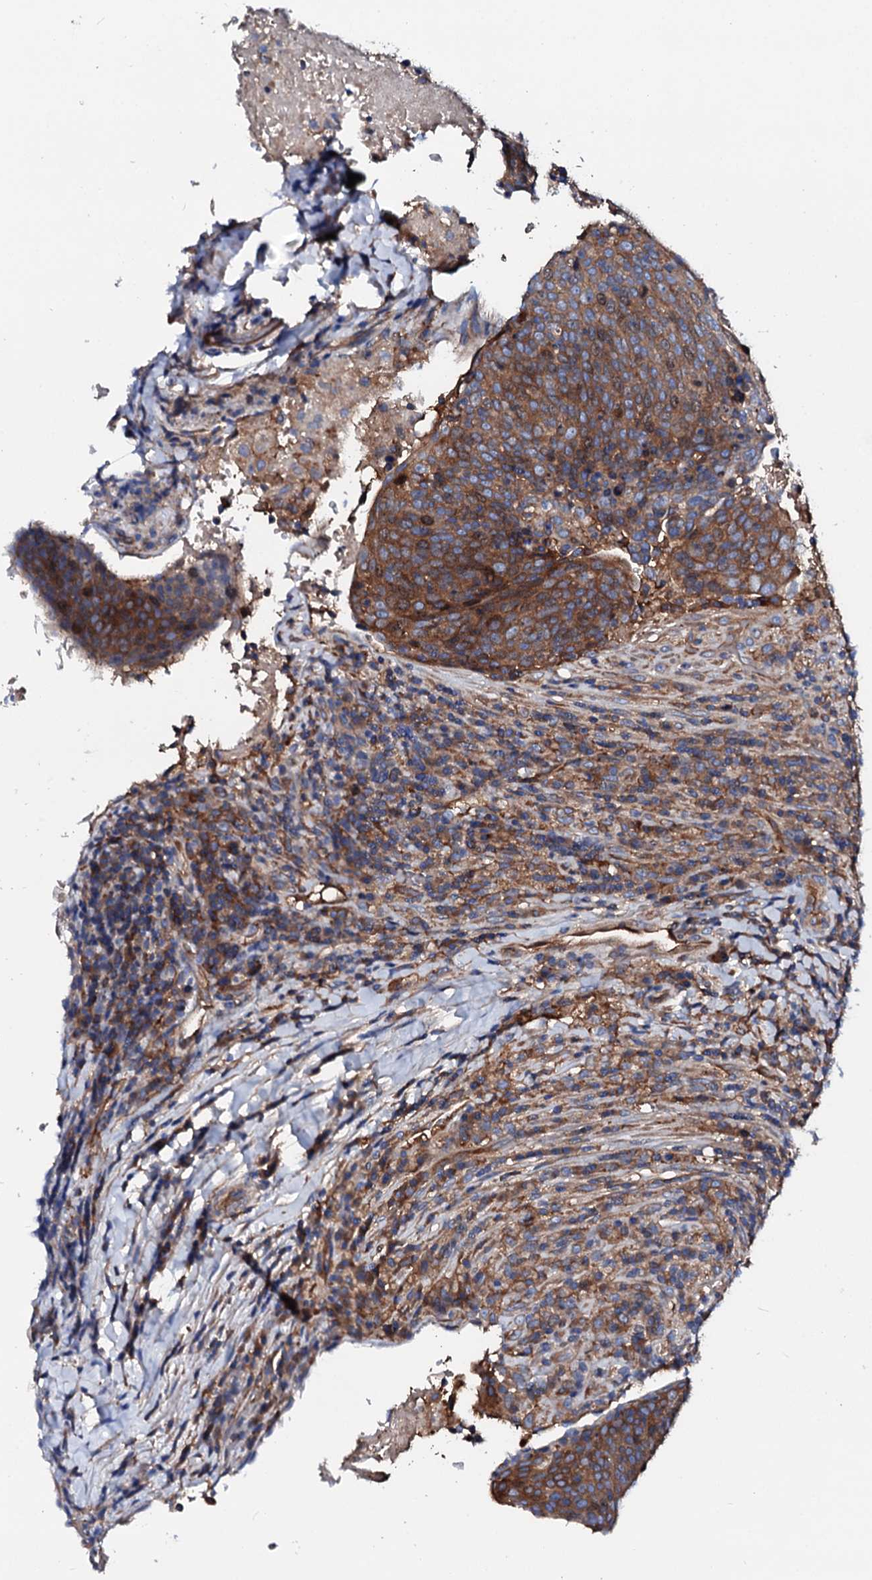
{"staining": {"intensity": "moderate", "quantity": ">75%", "location": "cytoplasmic/membranous"}, "tissue": "head and neck cancer", "cell_type": "Tumor cells", "image_type": "cancer", "snomed": [{"axis": "morphology", "description": "Squamous cell carcinoma, NOS"}, {"axis": "morphology", "description": "Squamous cell carcinoma, metastatic, NOS"}, {"axis": "topography", "description": "Lymph node"}, {"axis": "topography", "description": "Head-Neck"}], "caption": "Protein expression analysis of head and neck cancer (metastatic squamous cell carcinoma) reveals moderate cytoplasmic/membranous positivity in approximately >75% of tumor cells.", "gene": "CSKMT", "patient": {"sex": "male", "age": 62}}